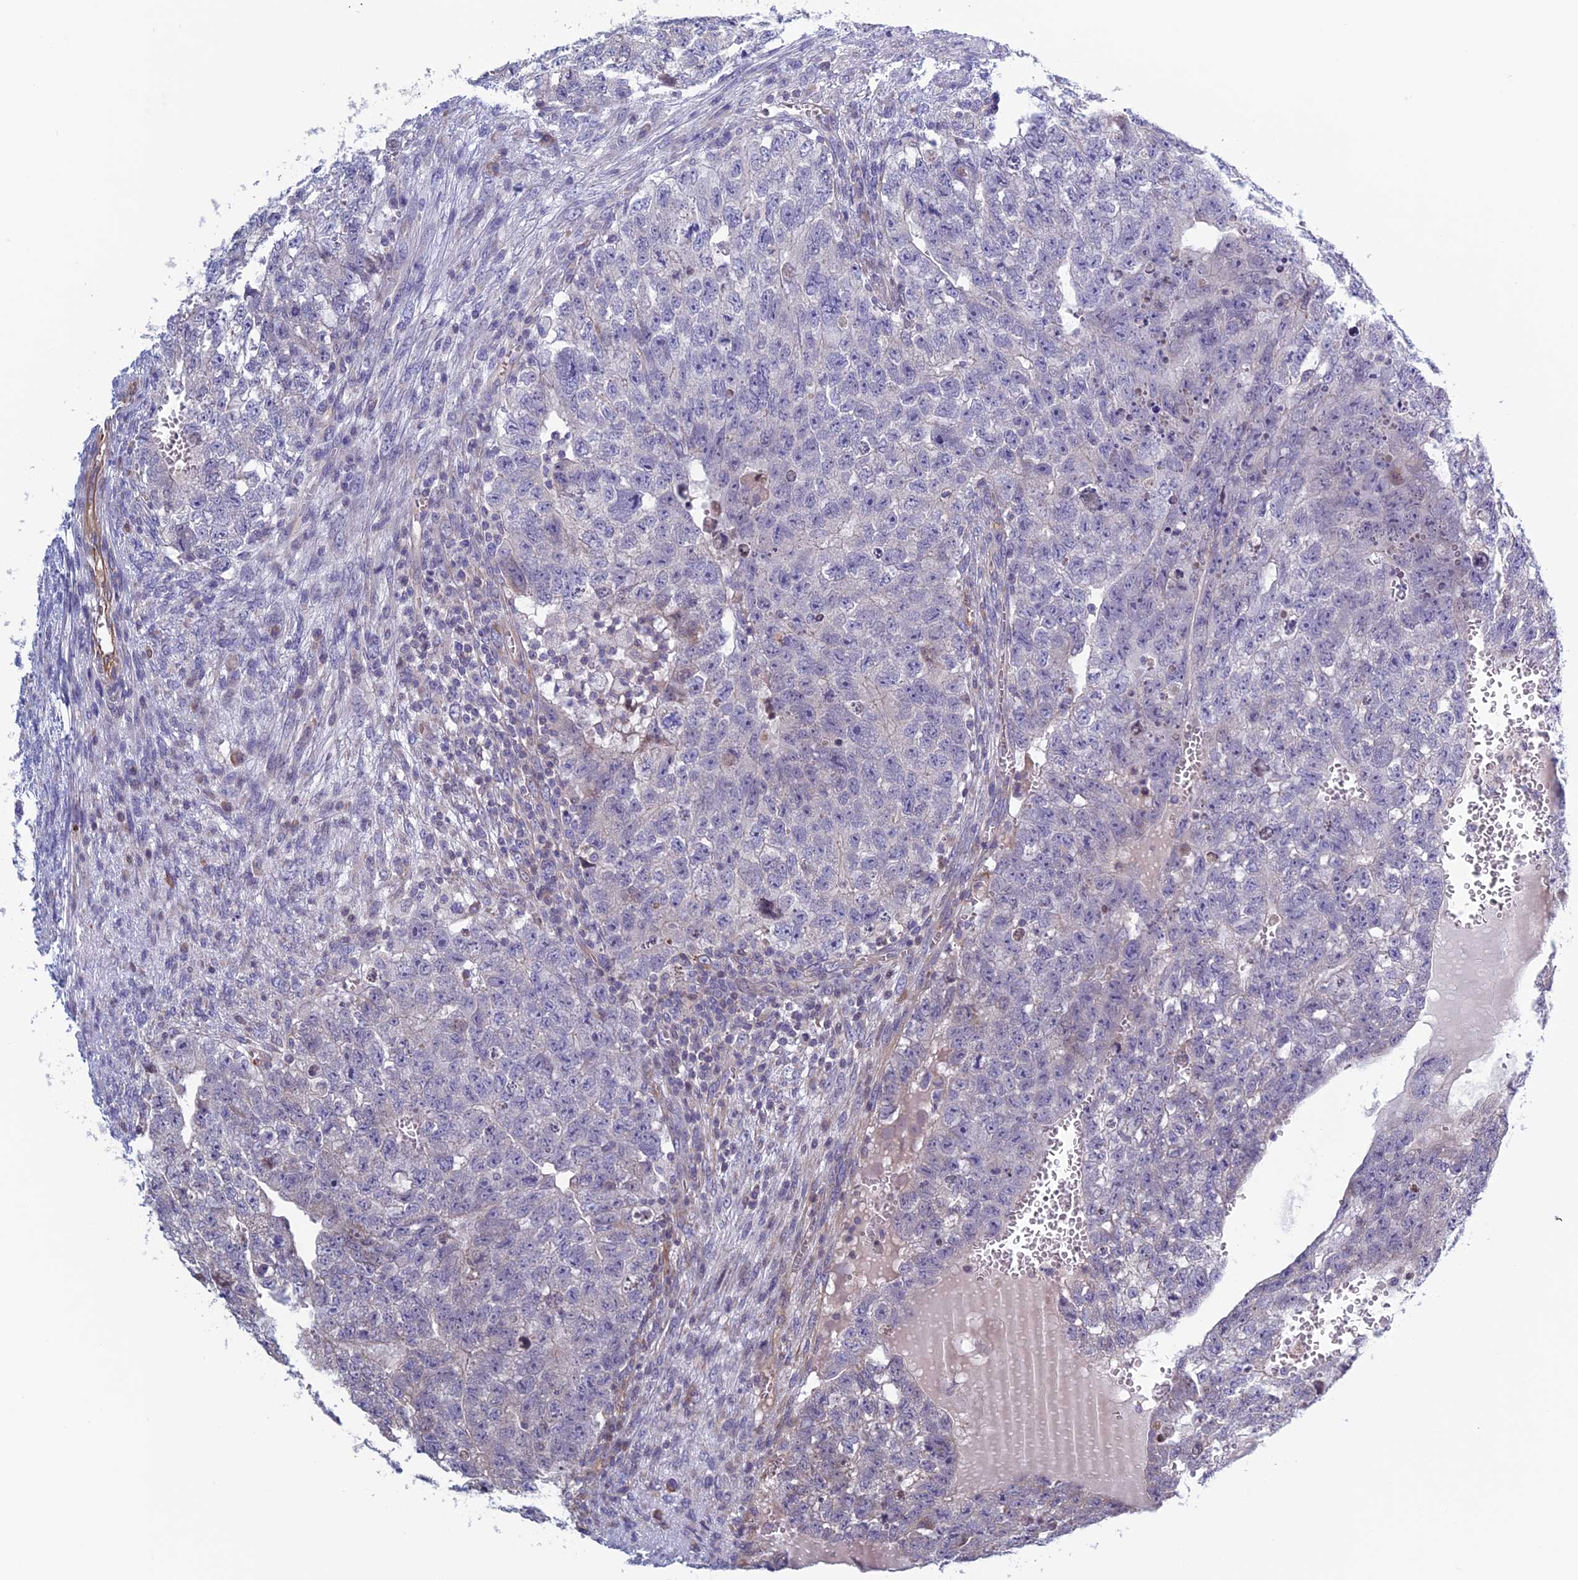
{"staining": {"intensity": "negative", "quantity": "none", "location": "none"}, "tissue": "testis cancer", "cell_type": "Tumor cells", "image_type": "cancer", "snomed": [{"axis": "morphology", "description": "Seminoma, NOS"}, {"axis": "morphology", "description": "Carcinoma, Embryonal, NOS"}, {"axis": "topography", "description": "Testis"}], "caption": "High magnification brightfield microscopy of testis cancer (seminoma) stained with DAB (brown) and counterstained with hematoxylin (blue): tumor cells show no significant staining.", "gene": "BCL2L10", "patient": {"sex": "male", "age": 38}}